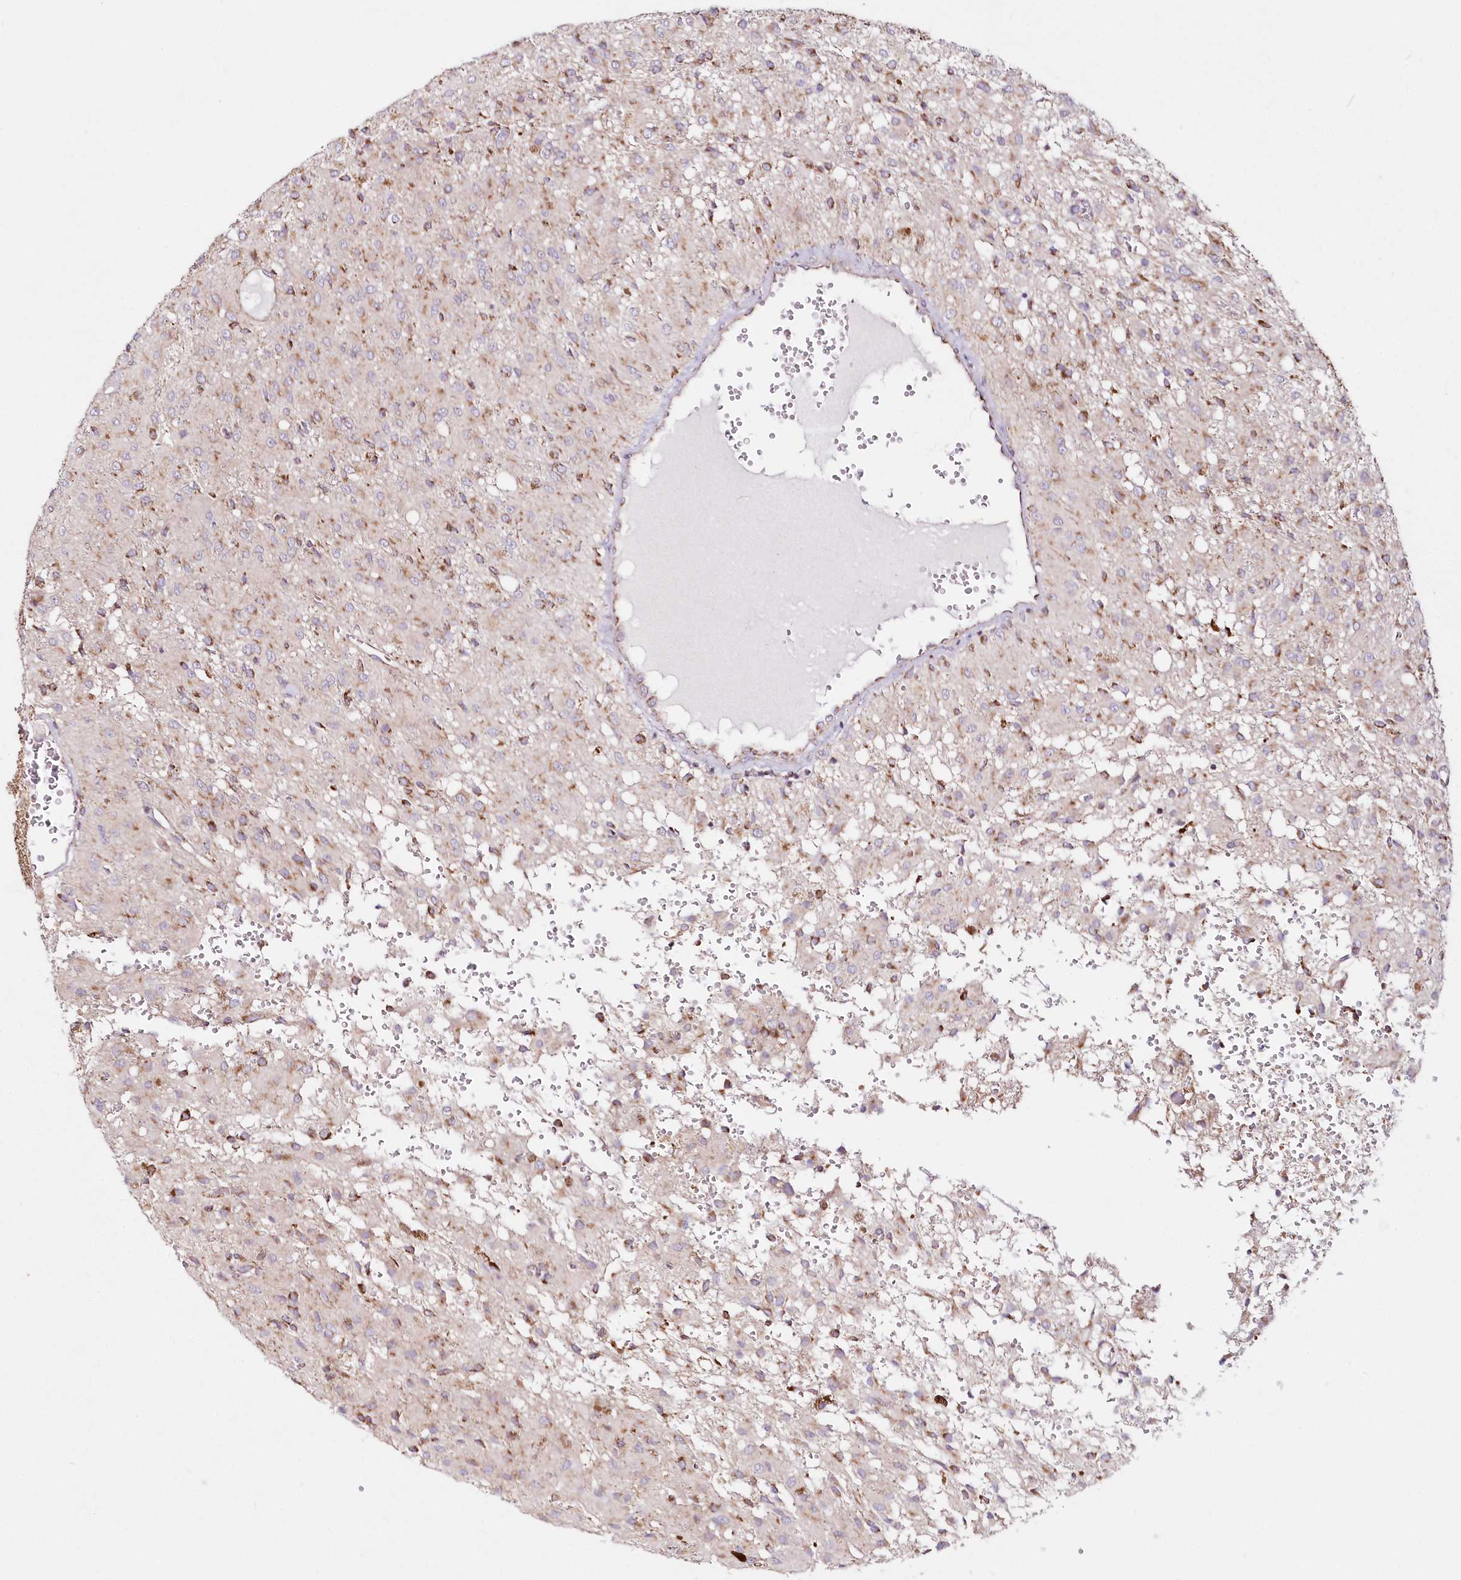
{"staining": {"intensity": "weak", "quantity": "25%-75%", "location": "cytoplasmic/membranous"}, "tissue": "glioma", "cell_type": "Tumor cells", "image_type": "cancer", "snomed": [{"axis": "morphology", "description": "Glioma, malignant, High grade"}, {"axis": "topography", "description": "Brain"}], "caption": "Human high-grade glioma (malignant) stained for a protein (brown) shows weak cytoplasmic/membranous positive positivity in about 25%-75% of tumor cells.", "gene": "DNA2", "patient": {"sex": "female", "age": 59}}